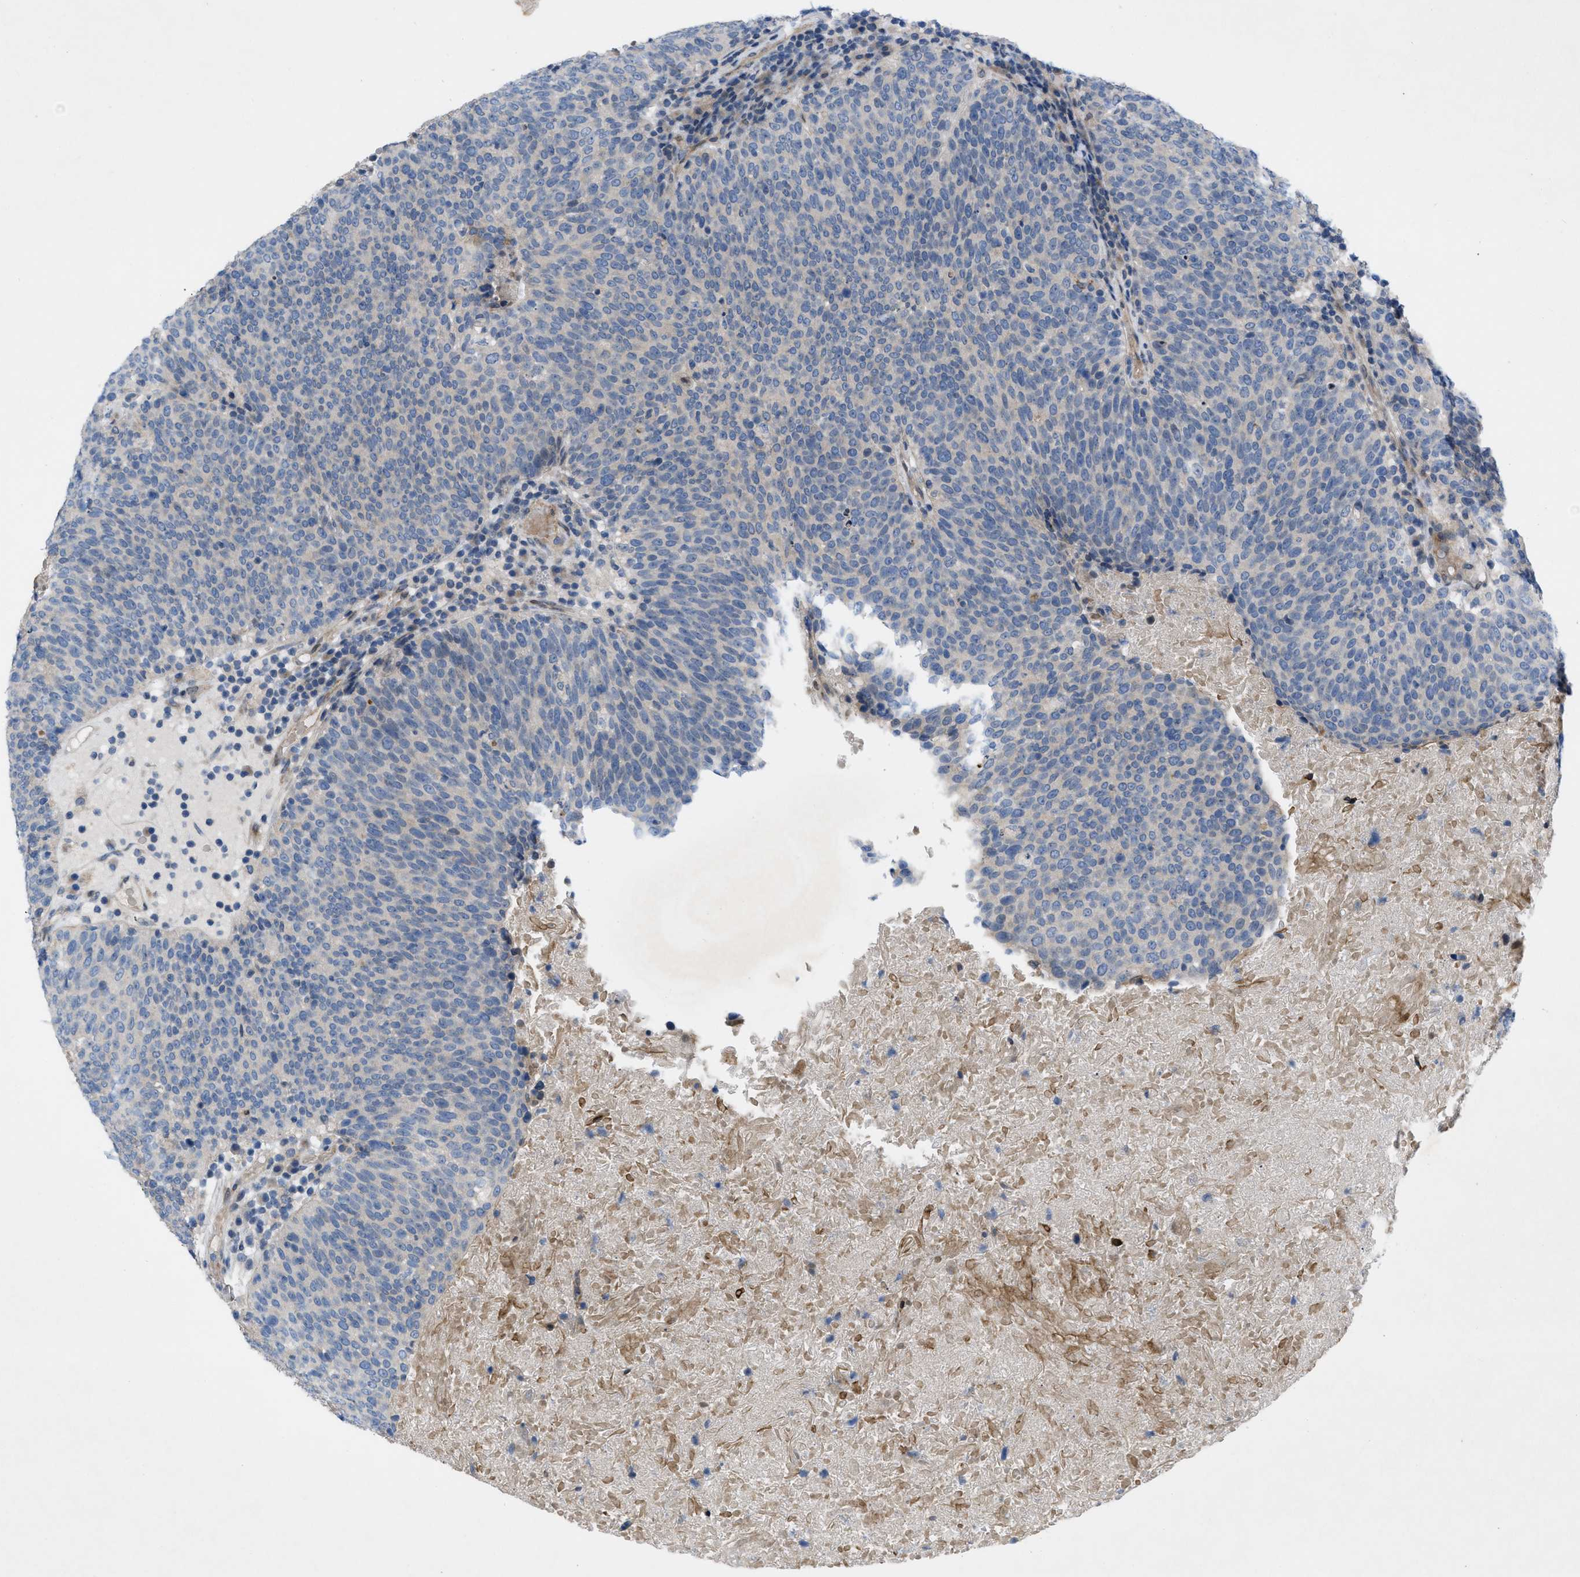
{"staining": {"intensity": "negative", "quantity": "none", "location": "none"}, "tissue": "head and neck cancer", "cell_type": "Tumor cells", "image_type": "cancer", "snomed": [{"axis": "morphology", "description": "Squamous cell carcinoma, NOS"}, {"axis": "morphology", "description": "Squamous cell carcinoma, metastatic, NOS"}, {"axis": "topography", "description": "Lymph node"}, {"axis": "topography", "description": "Head-Neck"}], "caption": "DAB (3,3'-diaminobenzidine) immunohistochemical staining of head and neck metastatic squamous cell carcinoma exhibits no significant positivity in tumor cells. (Stains: DAB (3,3'-diaminobenzidine) immunohistochemistry with hematoxylin counter stain, Microscopy: brightfield microscopy at high magnification).", "gene": "NDEL1", "patient": {"sex": "male", "age": 62}}